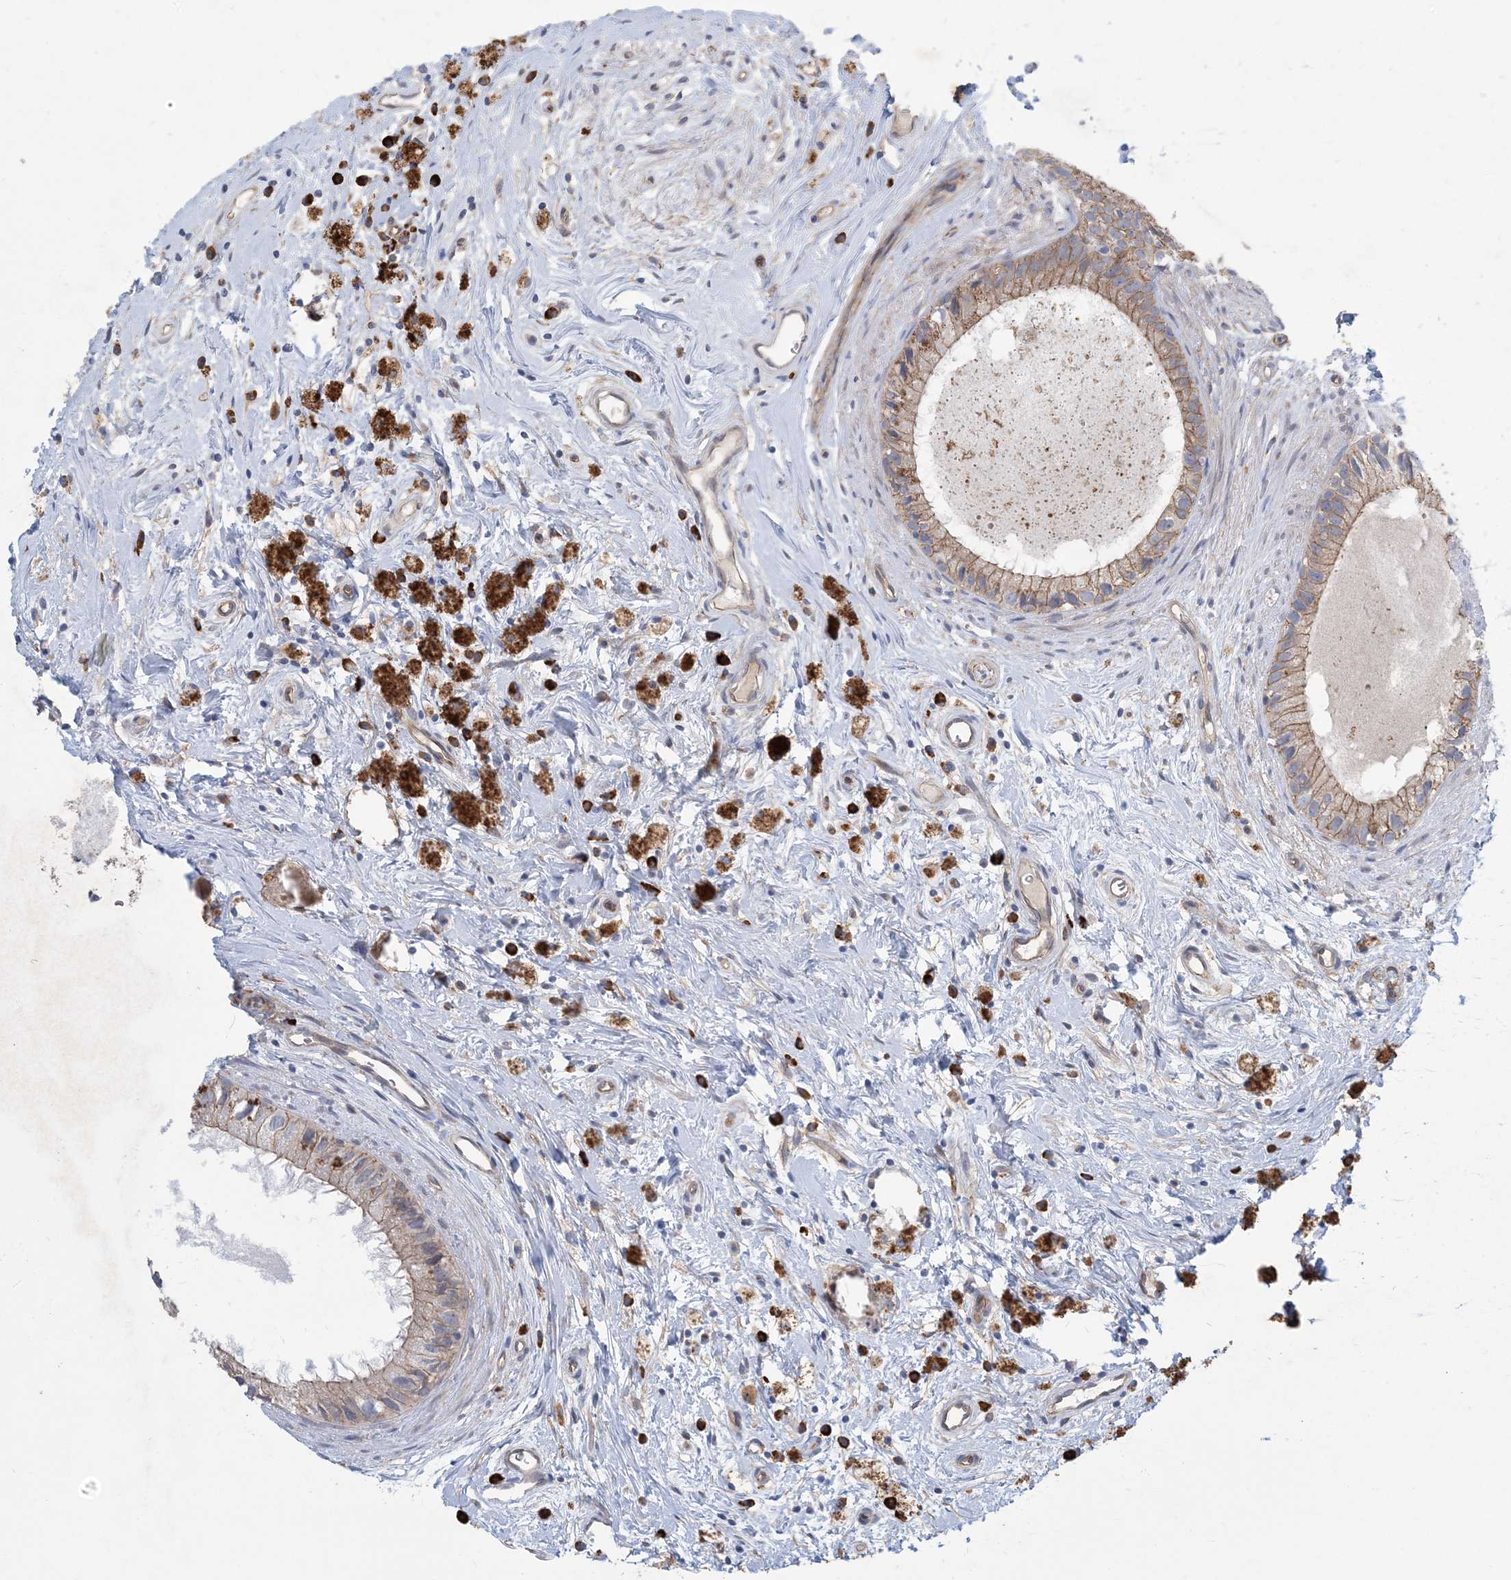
{"staining": {"intensity": "moderate", "quantity": ">75%", "location": "cytoplasmic/membranous"}, "tissue": "epididymis", "cell_type": "Glandular cells", "image_type": "normal", "snomed": [{"axis": "morphology", "description": "Normal tissue, NOS"}, {"axis": "topography", "description": "Epididymis"}], "caption": "Moderate cytoplasmic/membranous staining is present in about >75% of glandular cells in normal epididymis.", "gene": "AOC1", "patient": {"sex": "male", "age": 80}}